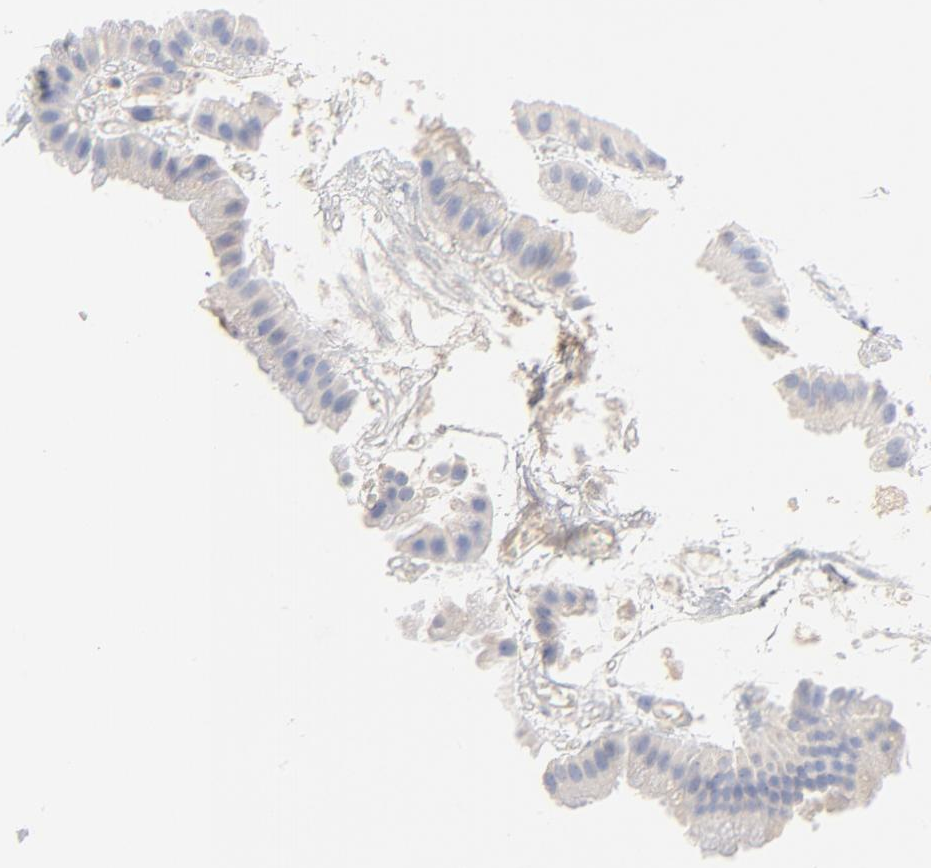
{"staining": {"intensity": "negative", "quantity": "none", "location": "none"}, "tissue": "gallbladder", "cell_type": "Glandular cells", "image_type": "normal", "snomed": [{"axis": "morphology", "description": "Normal tissue, NOS"}, {"axis": "topography", "description": "Gallbladder"}], "caption": "High magnification brightfield microscopy of benign gallbladder stained with DAB (brown) and counterstained with hematoxylin (blue): glandular cells show no significant staining. (DAB immunohistochemistry (IHC) visualized using brightfield microscopy, high magnification).", "gene": "CPS1", "patient": {"sex": "female", "age": 63}}